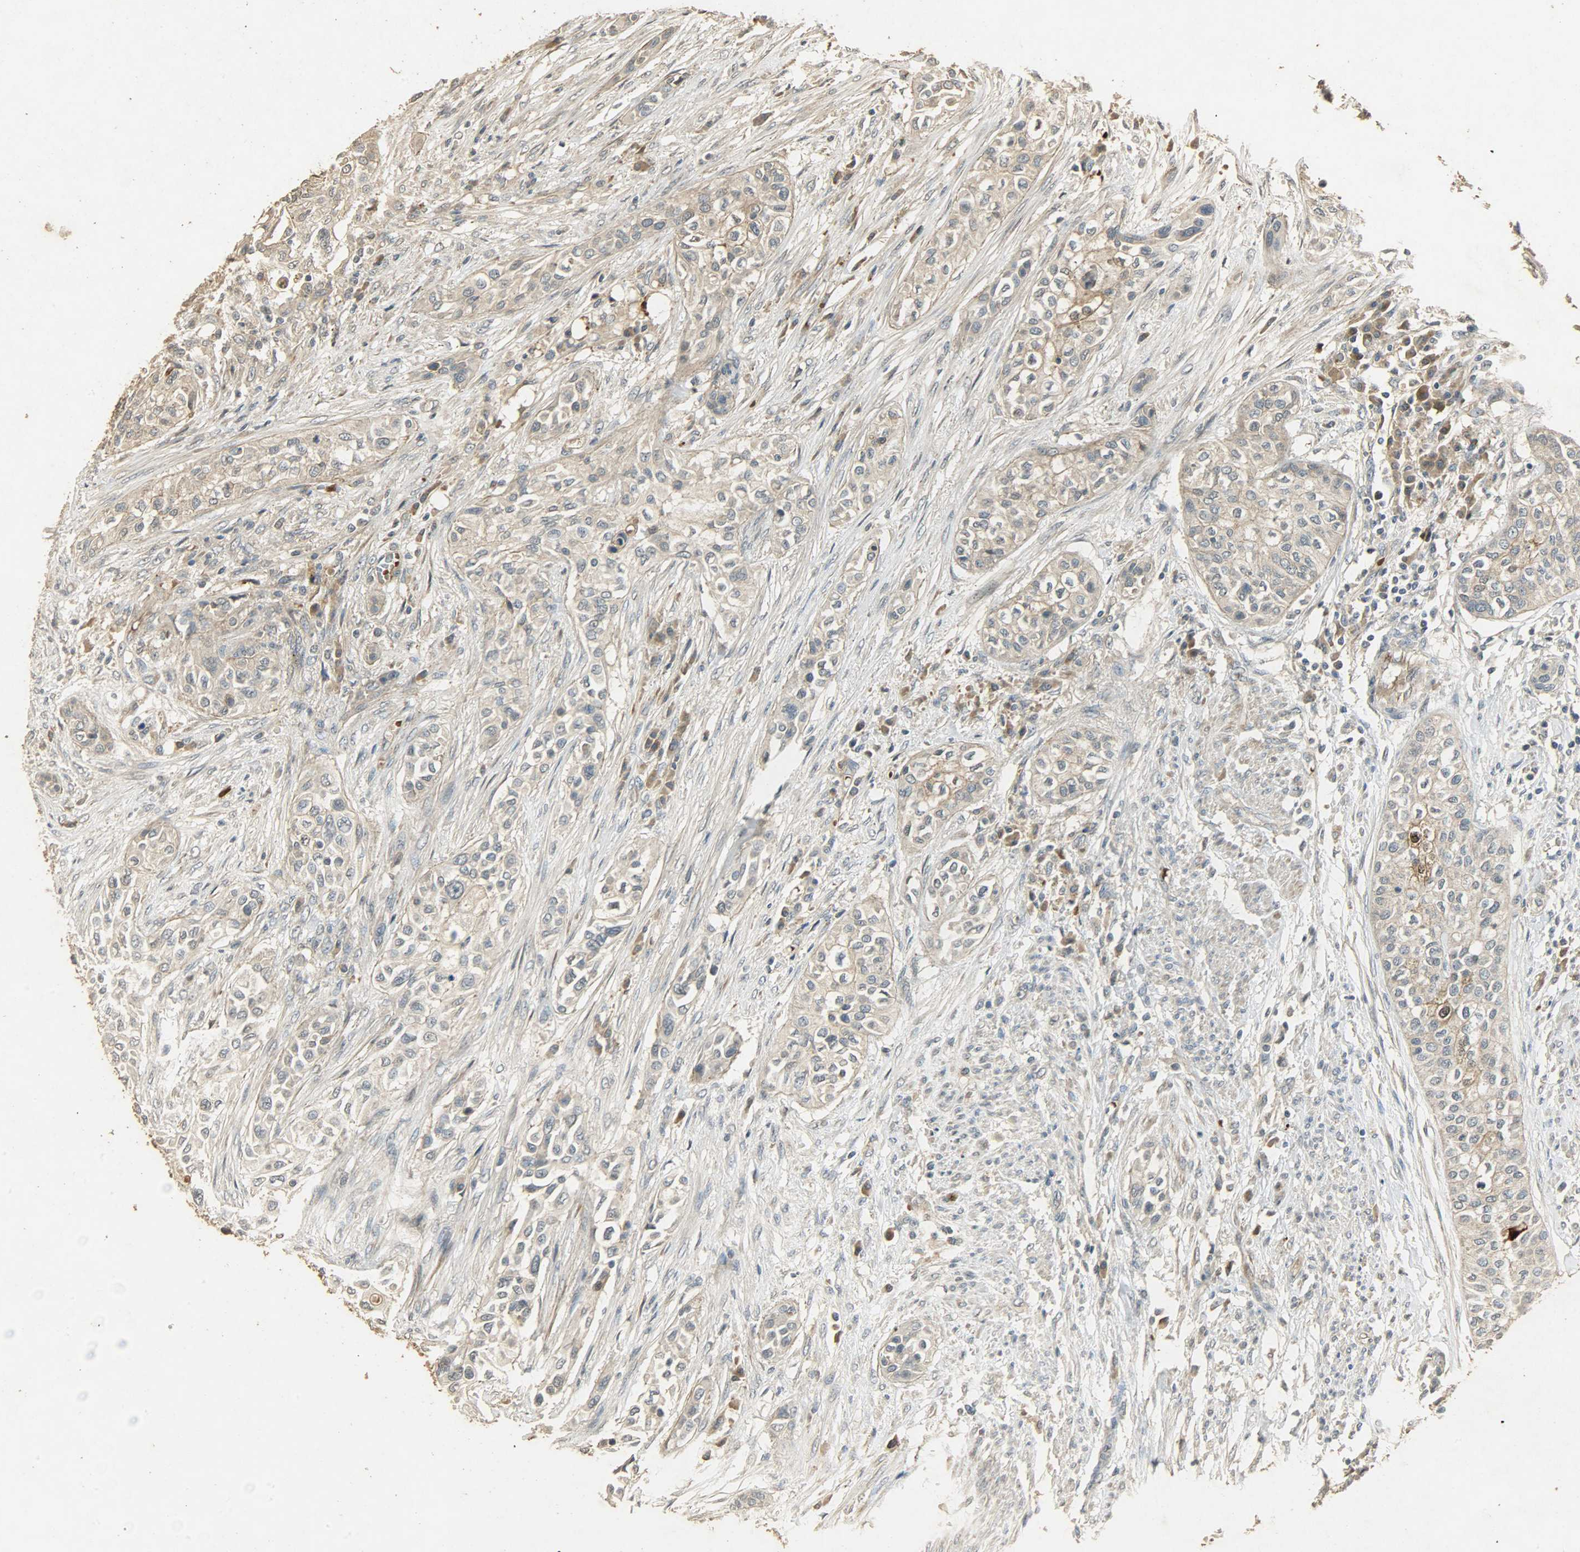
{"staining": {"intensity": "weak", "quantity": ">75%", "location": "cytoplasmic/membranous"}, "tissue": "urothelial cancer", "cell_type": "Tumor cells", "image_type": "cancer", "snomed": [{"axis": "morphology", "description": "Urothelial carcinoma, High grade"}, {"axis": "topography", "description": "Urinary bladder"}], "caption": "Immunohistochemical staining of high-grade urothelial carcinoma exhibits low levels of weak cytoplasmic/membranous protein staining in about >75% of tumor cells. The staining is performed using DAB brown chromogen to label protein expression. The nuclei are counter-stained blue using hematoxylin.", "gene": "ATP2B1", "patient": {"sex": "male", "age": 74}}